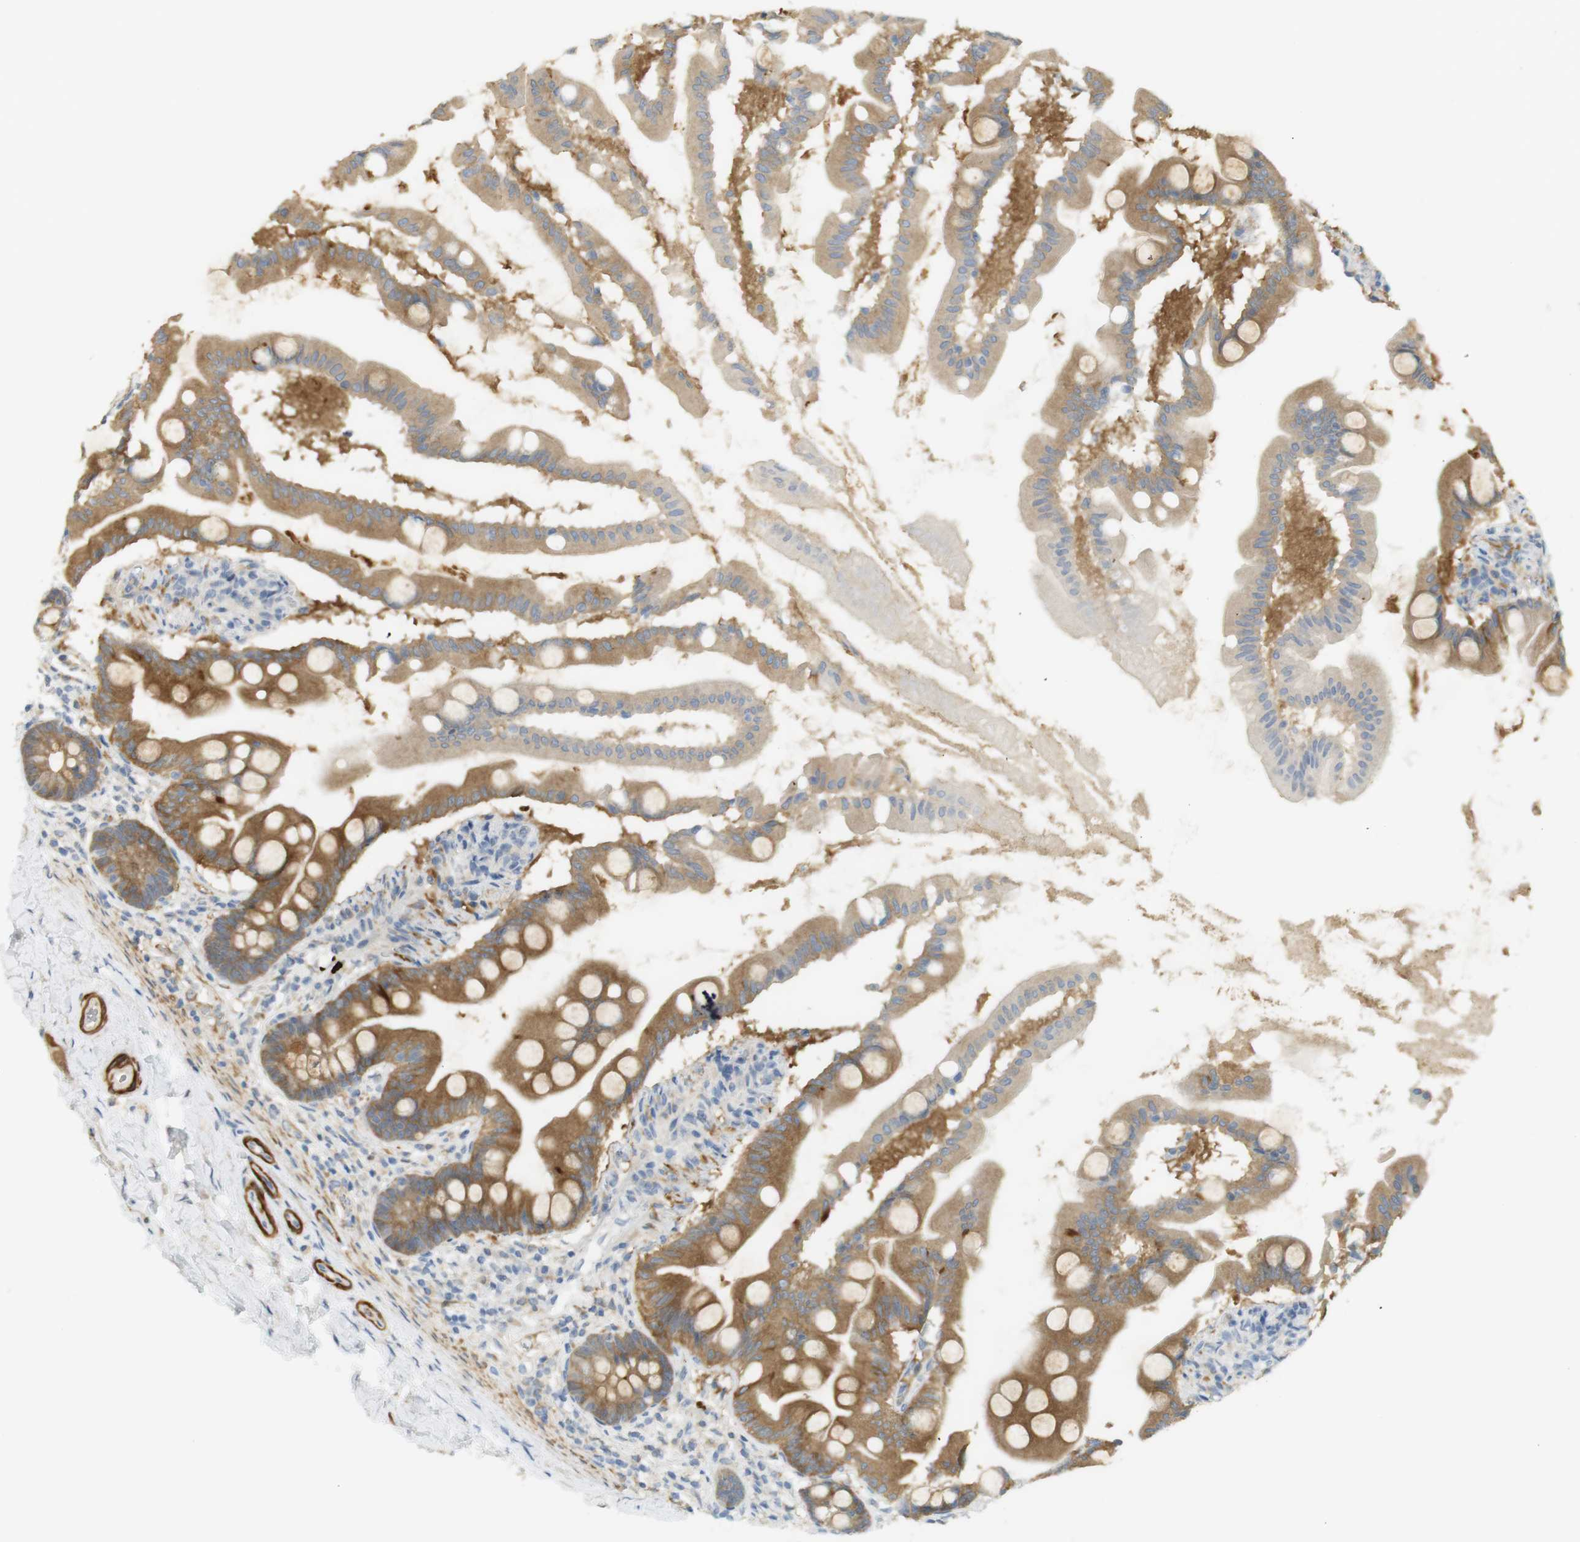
{"staining": {"intensity": "moderate", "quantity": ">75%", "location": "cytoplasmic/membranous"}, "tissue": "small intestine", "cell_type": "Glandular cells", "image_type": "normal", "snomed": [{"axis": "morphology", "description": "Normal tissue, NOS"}, {"axis": "topography", "description": "Small intestine"}], "caption": "Immunohistochemistry (DAB (3,3'-diaminobenzidine)) staining of normal small intestine reveals moderate cytoplasmic/membranous protein expression in approximately >75% of glandular cells. The protein is stained brown, and the nuclei are stained in blue (DAB (3,3'-diaminobenzidine) IHC with brightfield microscopy, high magnification).", "gene": "PDE3A", "patient": {"sex": "female", "age": 56}}